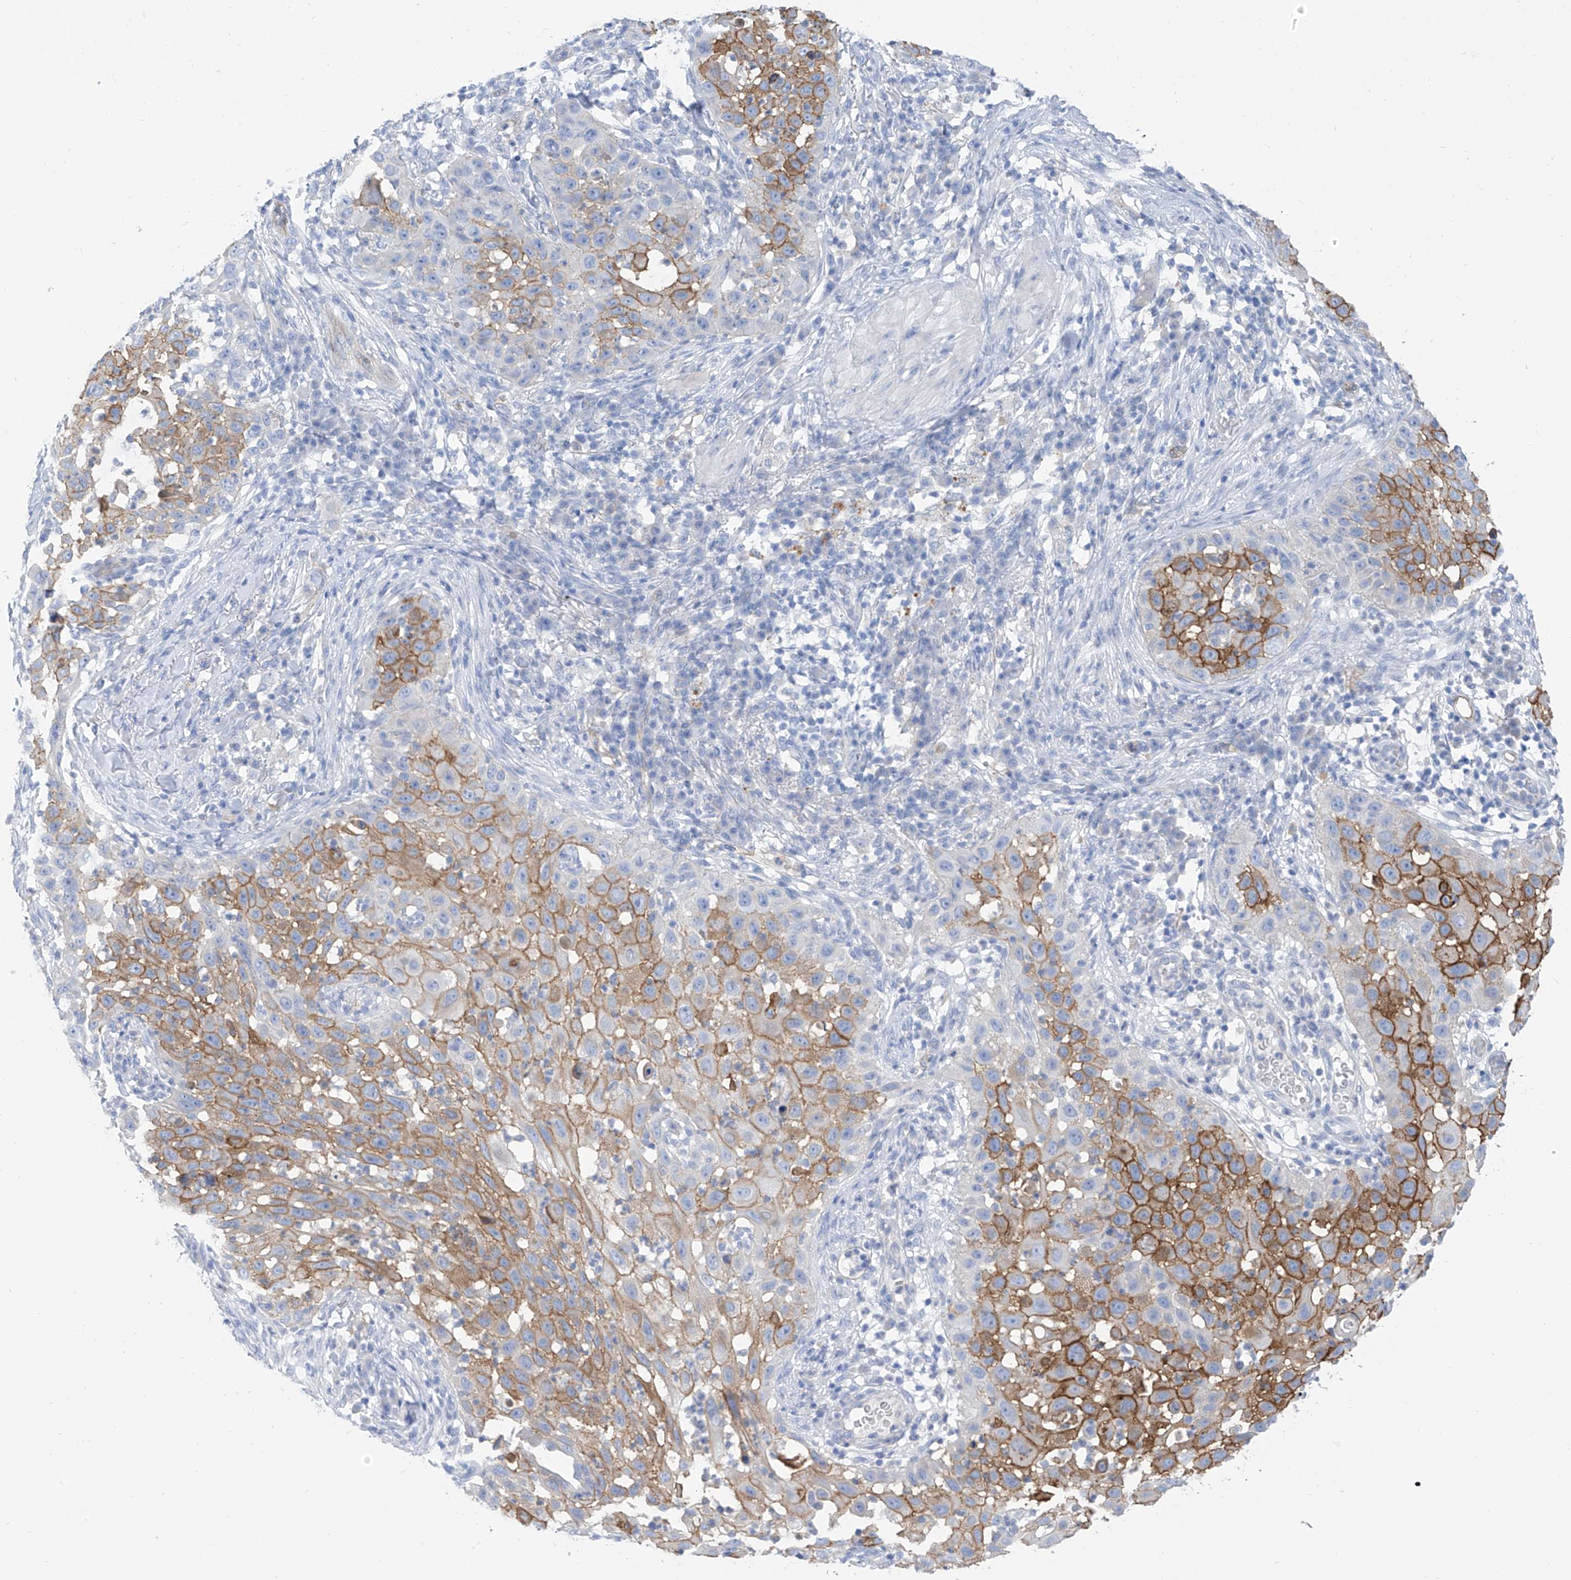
{"staining": {"intensity": "moderate", "quantity": ">75%", "location": "cytoplasmic/membranous"}, "tissue": "skin cancer", "cell_type": "Tumor cells", "image_type": "cancer", "snomed": [{"axis": "morphology", "description": "Squamous cell carcinoma, NOS"}, {"axis": "topography", "description": "Skin"}], "caption": "Protein expression by IHC demonstrates moderate cytoplasmic/membranous staining in about >75% of tumor cells in skin cancer (squamous cell carcinoma). (Brightfield microscopy of DAB IHC at high magnification).", "gene": "ITGA9", "patient": {"sex": "female", "age": 44}}